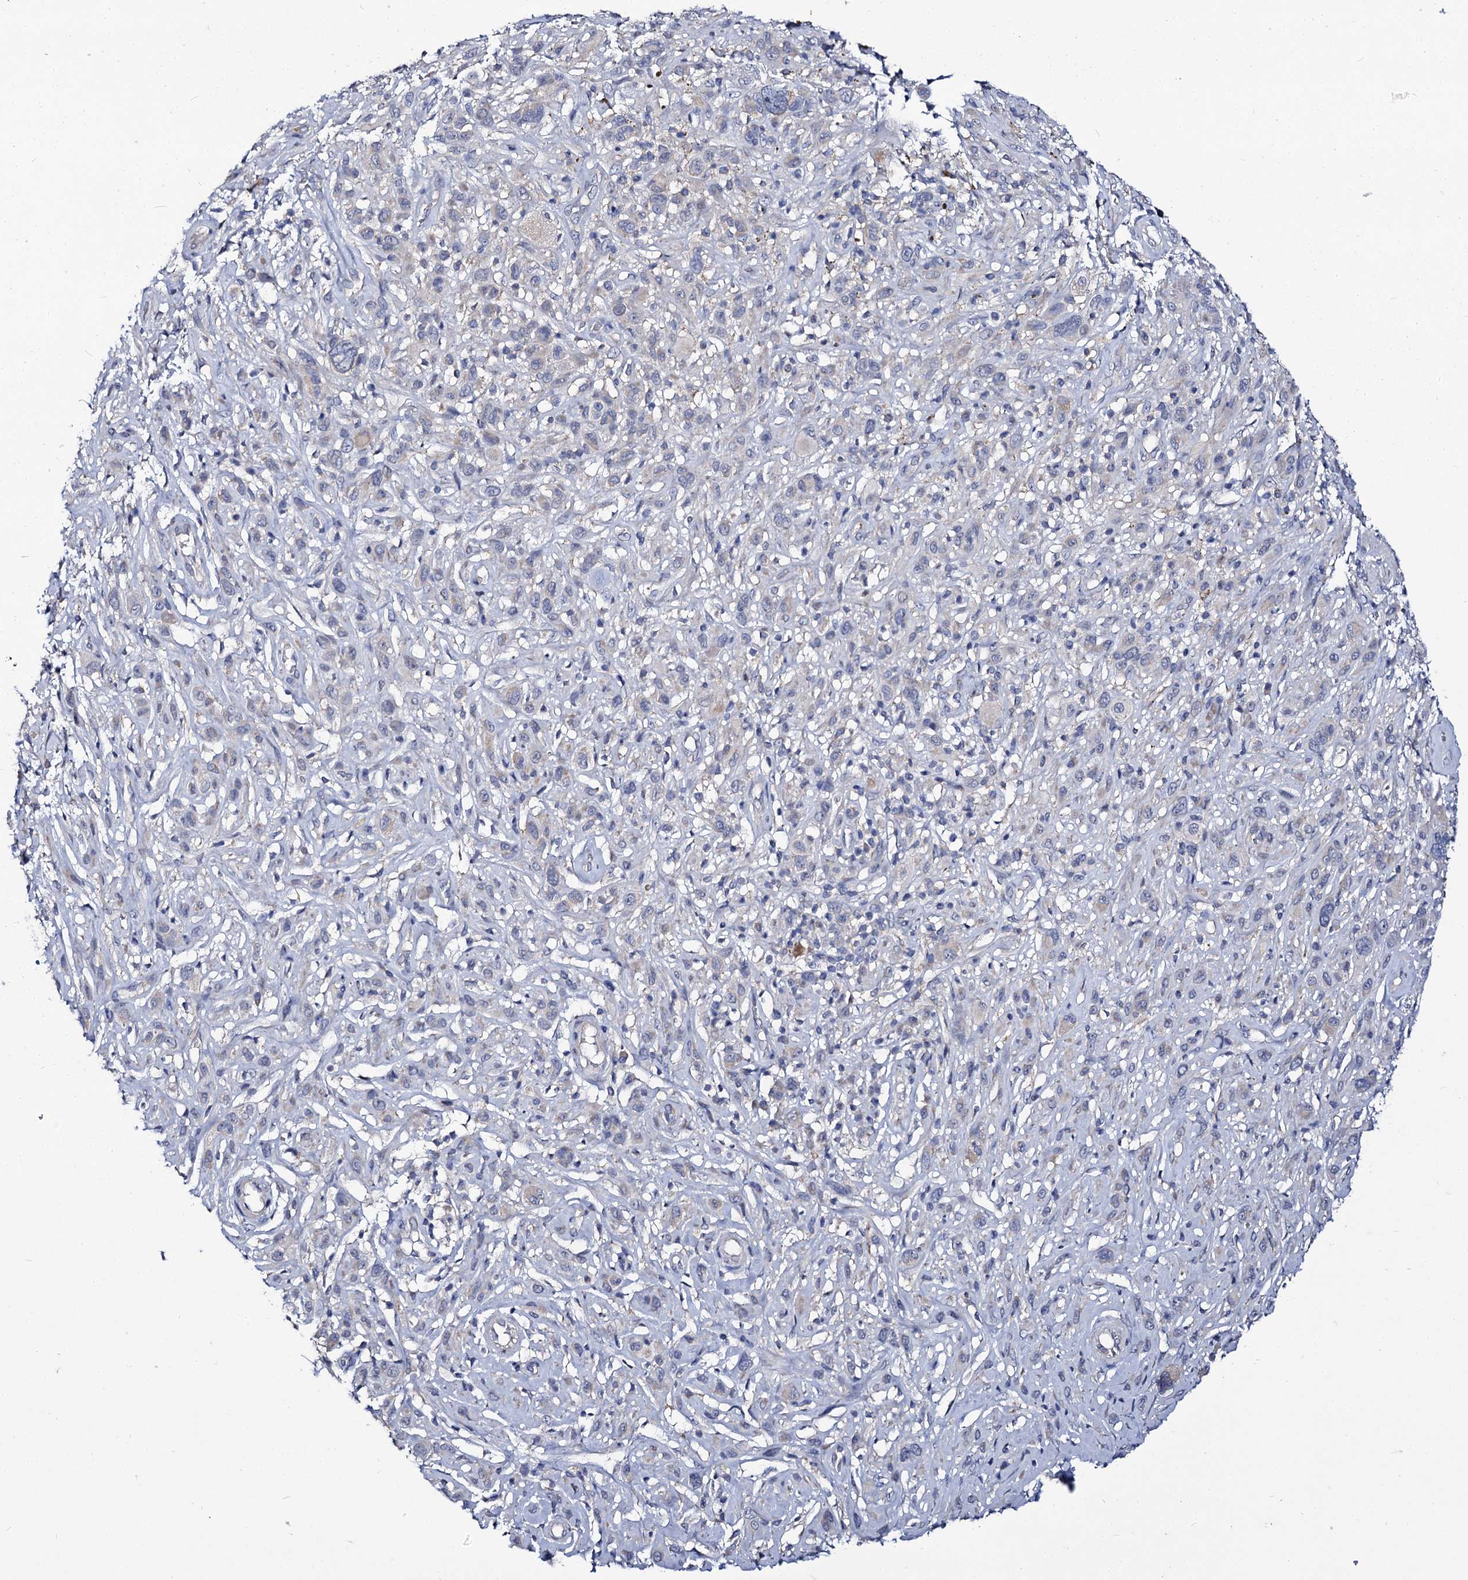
{"staining": {"intensity": "negative", "quantity": "none", "location": "none"}, "tissue": "melanoma", "cell_type": "Tumor cells", "image_type": "cancer", "snomed": [{"axis": "morphology", "description": "Malignant melanoma, NOS"}, {"axis": "topography", "description": "Skin of trunk"}], "caption": "Immunohistochemistry of human melanoma reveals no staining in tumor cells.", "gene": "PANX2", "patient": {"sex": "male", "age": 71}}